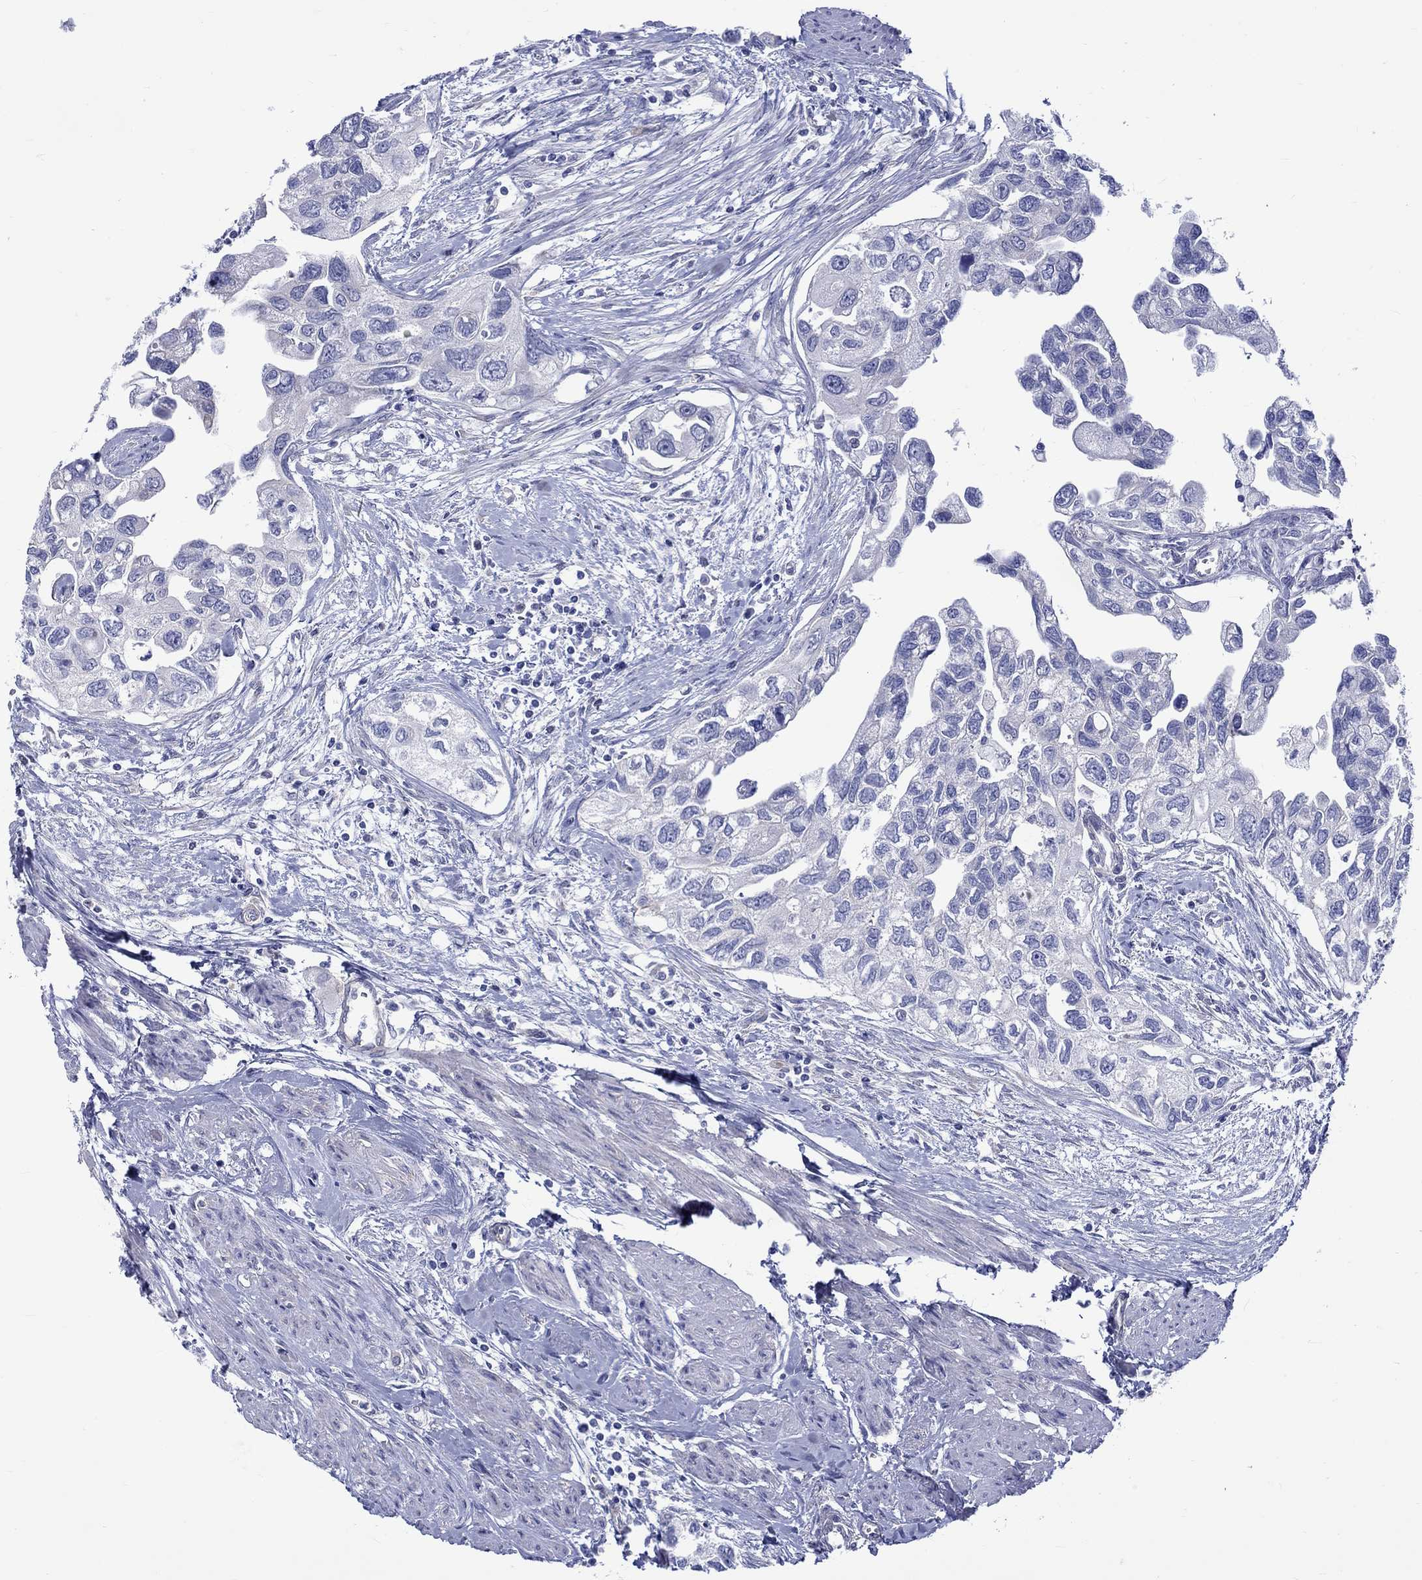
{"staining": {"intensity": "negative", "quantity": "none", "location": "none"}, "tissue": "urothelial cancer", "cell_type": "Tumor cells", "image_type": "cancer", "snomed": [{"axis": "morphology", "description": "Urothelial carcinoma, High grade"}, {"axis": "topography", "description": "Urinary bladder"}], "caption": "Immunohistochemistry histopathology image of human high-grade urothelial carcinoma stained for a protein (brown), which demonstrates no staining in tumor cells.", "gene": "SH2D7", "patient": {"sex": "male", "age": 59}}